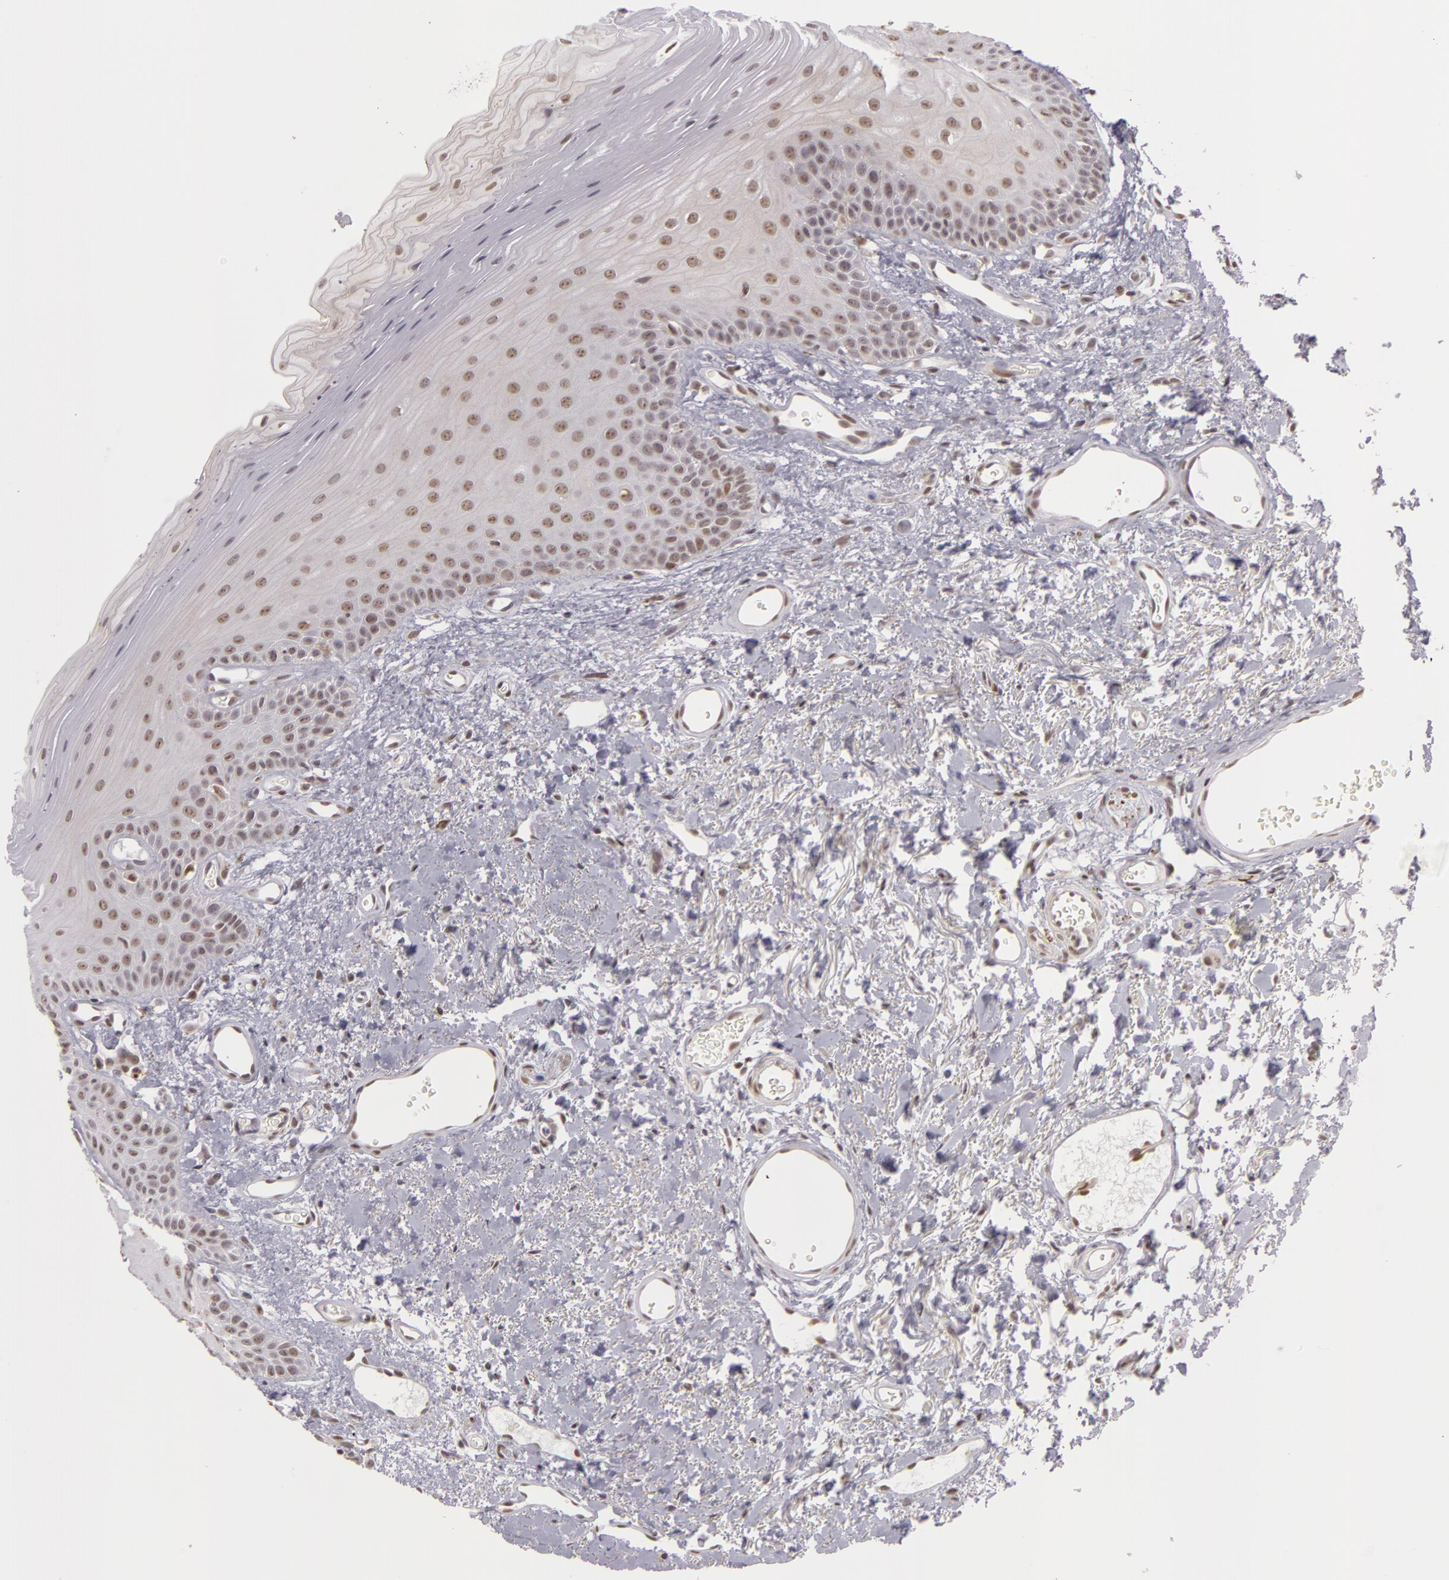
{"staining": {"intensity": "weak", "quantity": "25%-75%", "location": "nuclear"}, "tissue": "oral mucosa", "cell_type": "Squamous epithelial cells", "image_type": "normal", "snomed": [{"axis": "morphology", "description": "Normal tissue, NOS"}, {"axis": "topography", "description": "Oral tissue"}], "caption": "High-magnification brightfield microscopy of benign oral mucosa stained with DAB (brown) and counterstained with hematoxylin (blue). squamous epithelial cells exhibit weak nuclear staining is appreciated in about25%-75% of cells.", "gene": "RRP7A", "patient": {"sex": "male", "age": 52}}